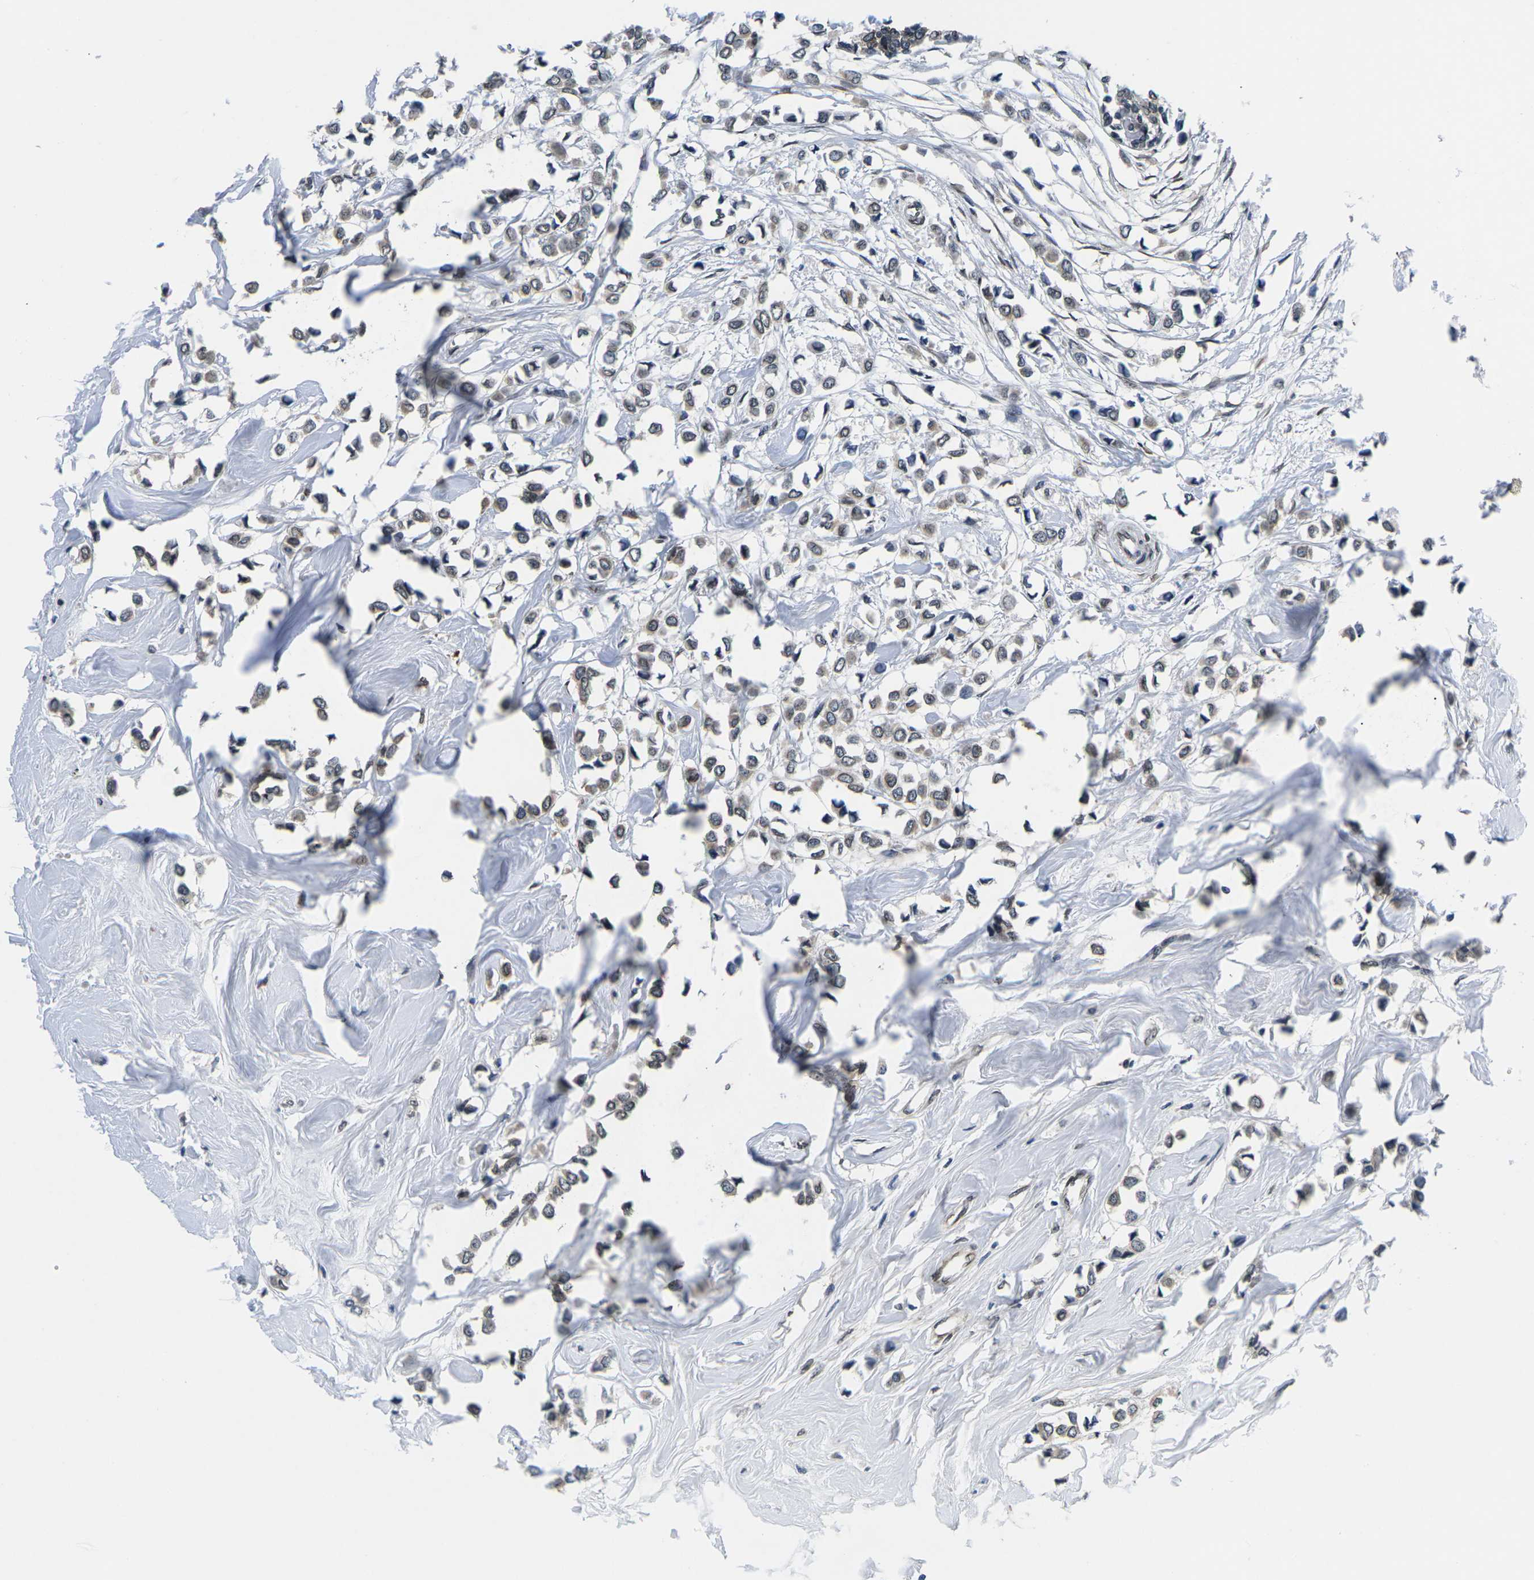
{"staining": {"intensity": "weak", "quantity": "25%-75%", "location": "cytoplasmic/membranous"}, "tissue": "breast cancer", "cell_type": "Tumor cells", "image_type": "cancer", "snomed": [{"axis": "morphology", "description": "Lobular carcinoma"}, {"axis": "topography", "description": "Breast"}], "caption": "Protein analysis of lobular carcinoma (breast) tissue demonstrates weak cytoplasmic/membranous expression in approximately 25%-75% of tumor cells.", "gene": "SNX10", "patient": {"sex": "female", "age": 51}}